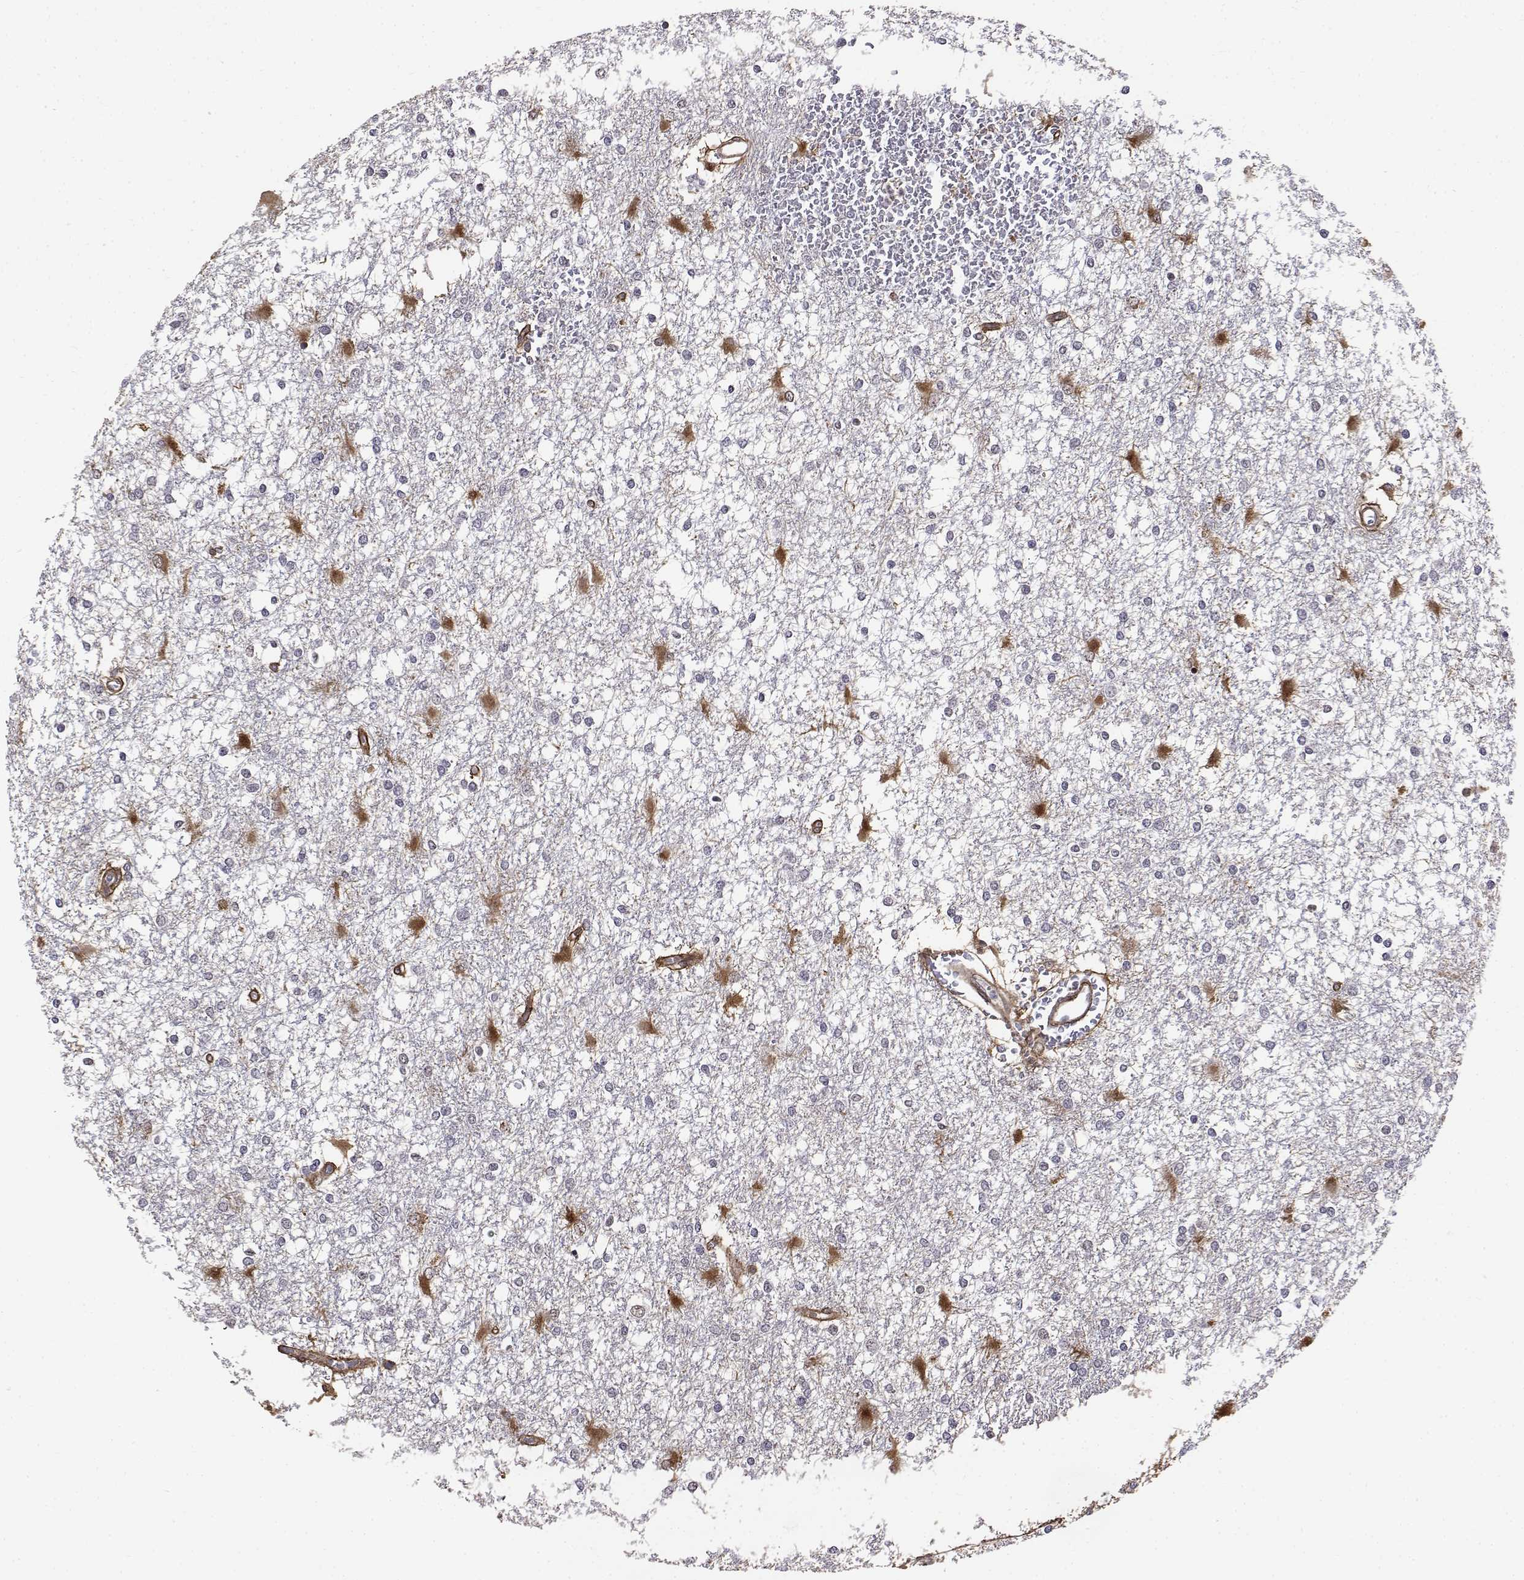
{"staining": {"intensity": "negative", "quantity": "none", "location": "none"}, "tissue": "glioma", "cell_type": "Tumor cells", "image_type": "cancer", "snomed": [{"axis": "morphology", "description": "Glioma, malignant, High grade"}, {"axis": "topography", "description": "Cerebral cortex"}], "caption": "IHC image of neoplastic tissue: human malignant glioma (high-grade) stained with DAB (3,3'-diaminobenzidine) shows no significant protein expression in tumor cells.", "gene": "ITGA7", "patient": {"sex": "male", "age": 79}}